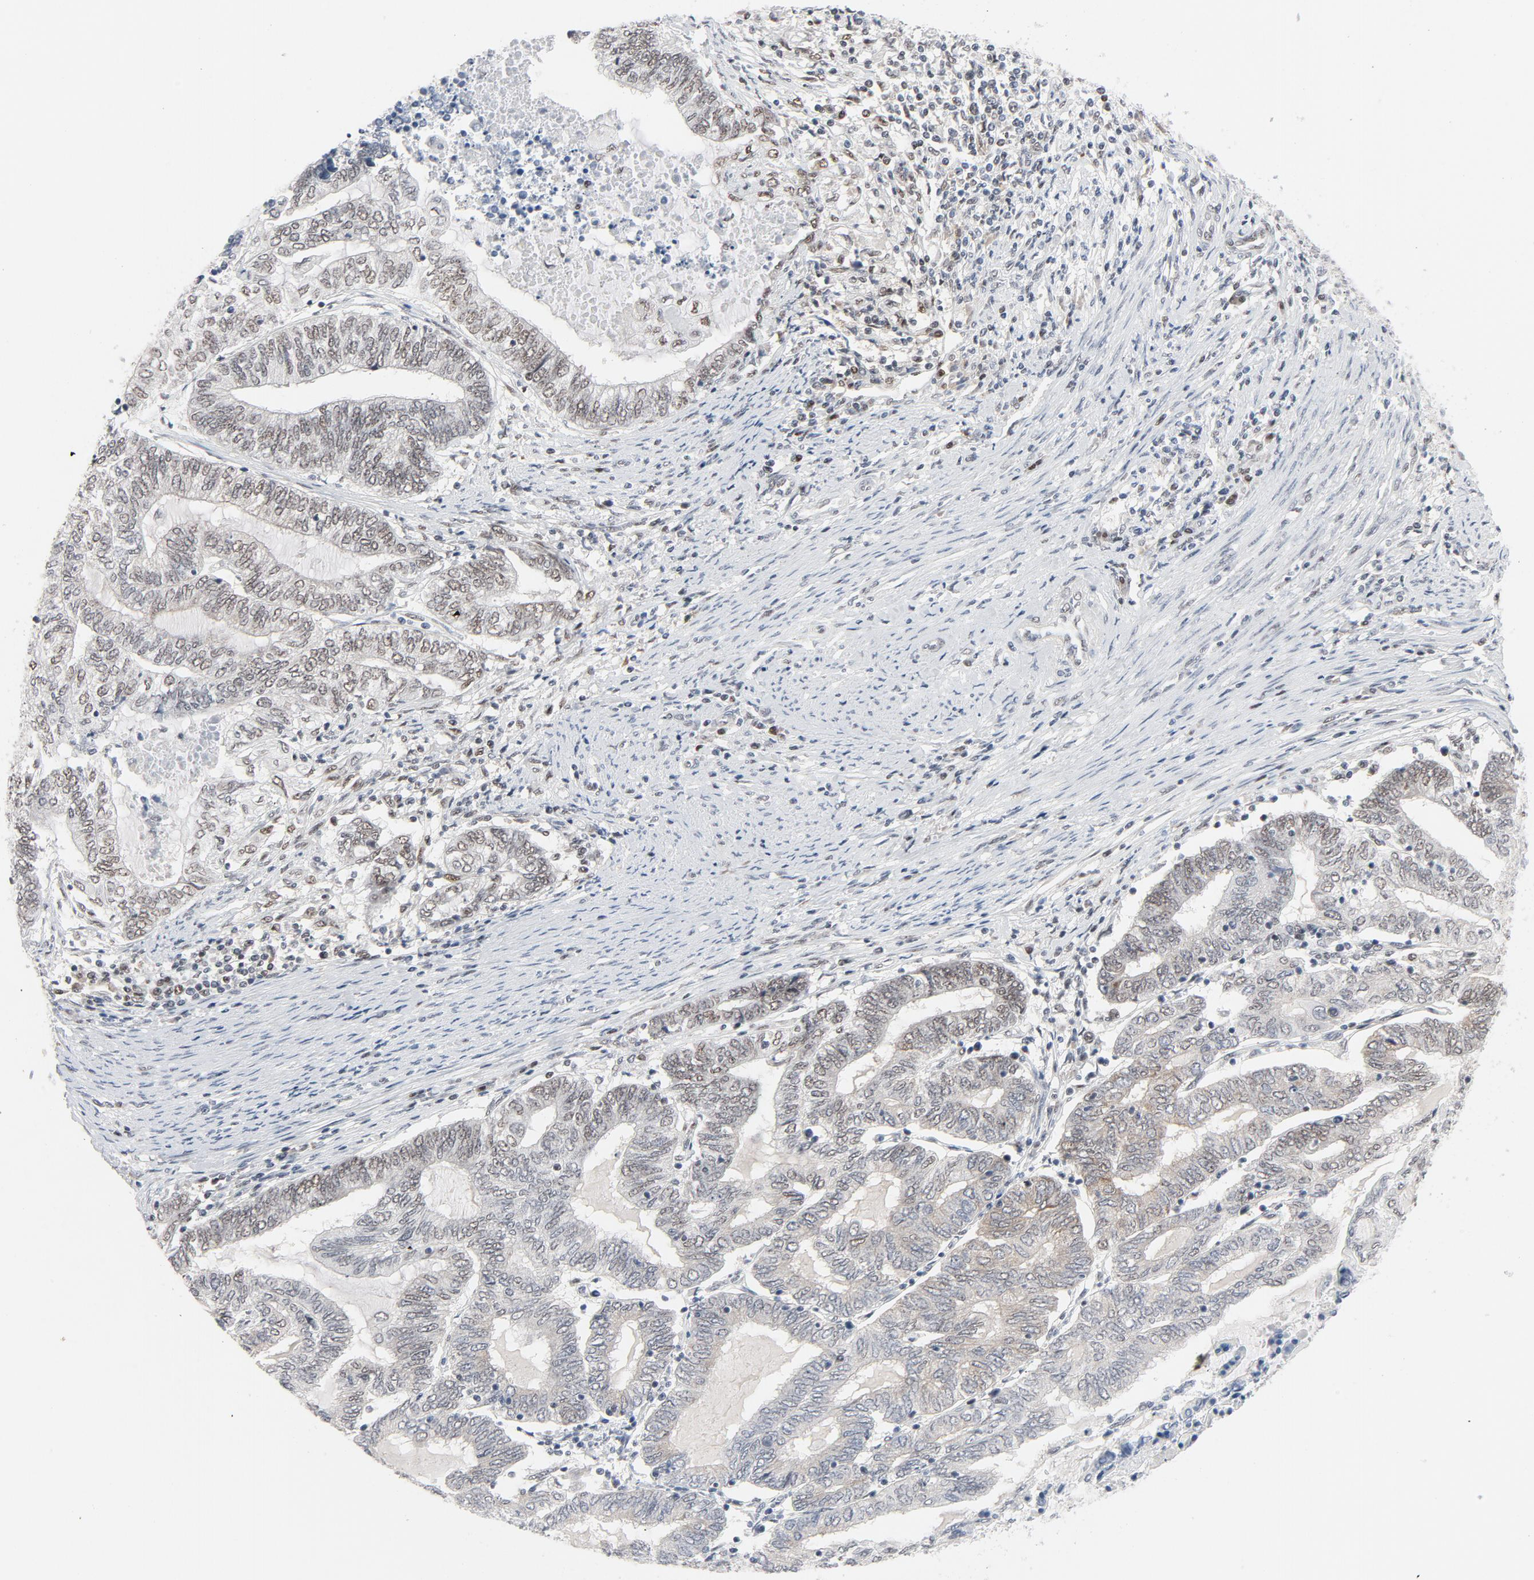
{"staining": {"intensity": "weak", "quantity": "25%-75%", "location": "nuclear"}, "tissue": "endometrial cancer", "cell_type": "Tumor cells", "image_type": "cancer", "snomed": [{"axis": "morphology", "description": "Adenocarcinoma, NOS"}, {"axis": "topography", "description": "Uterus"}, {"axis": "topography", "description": "Endometrium"}], "caption": "Endometrial cancer (adenocarcinoma) was stained to show a protein in brown. There is low levels of weak nuclear positivity in about 25%-75% of tumor cells.", "gene": "JMJD6", "patient": {"sex": "female", "age": 70}}